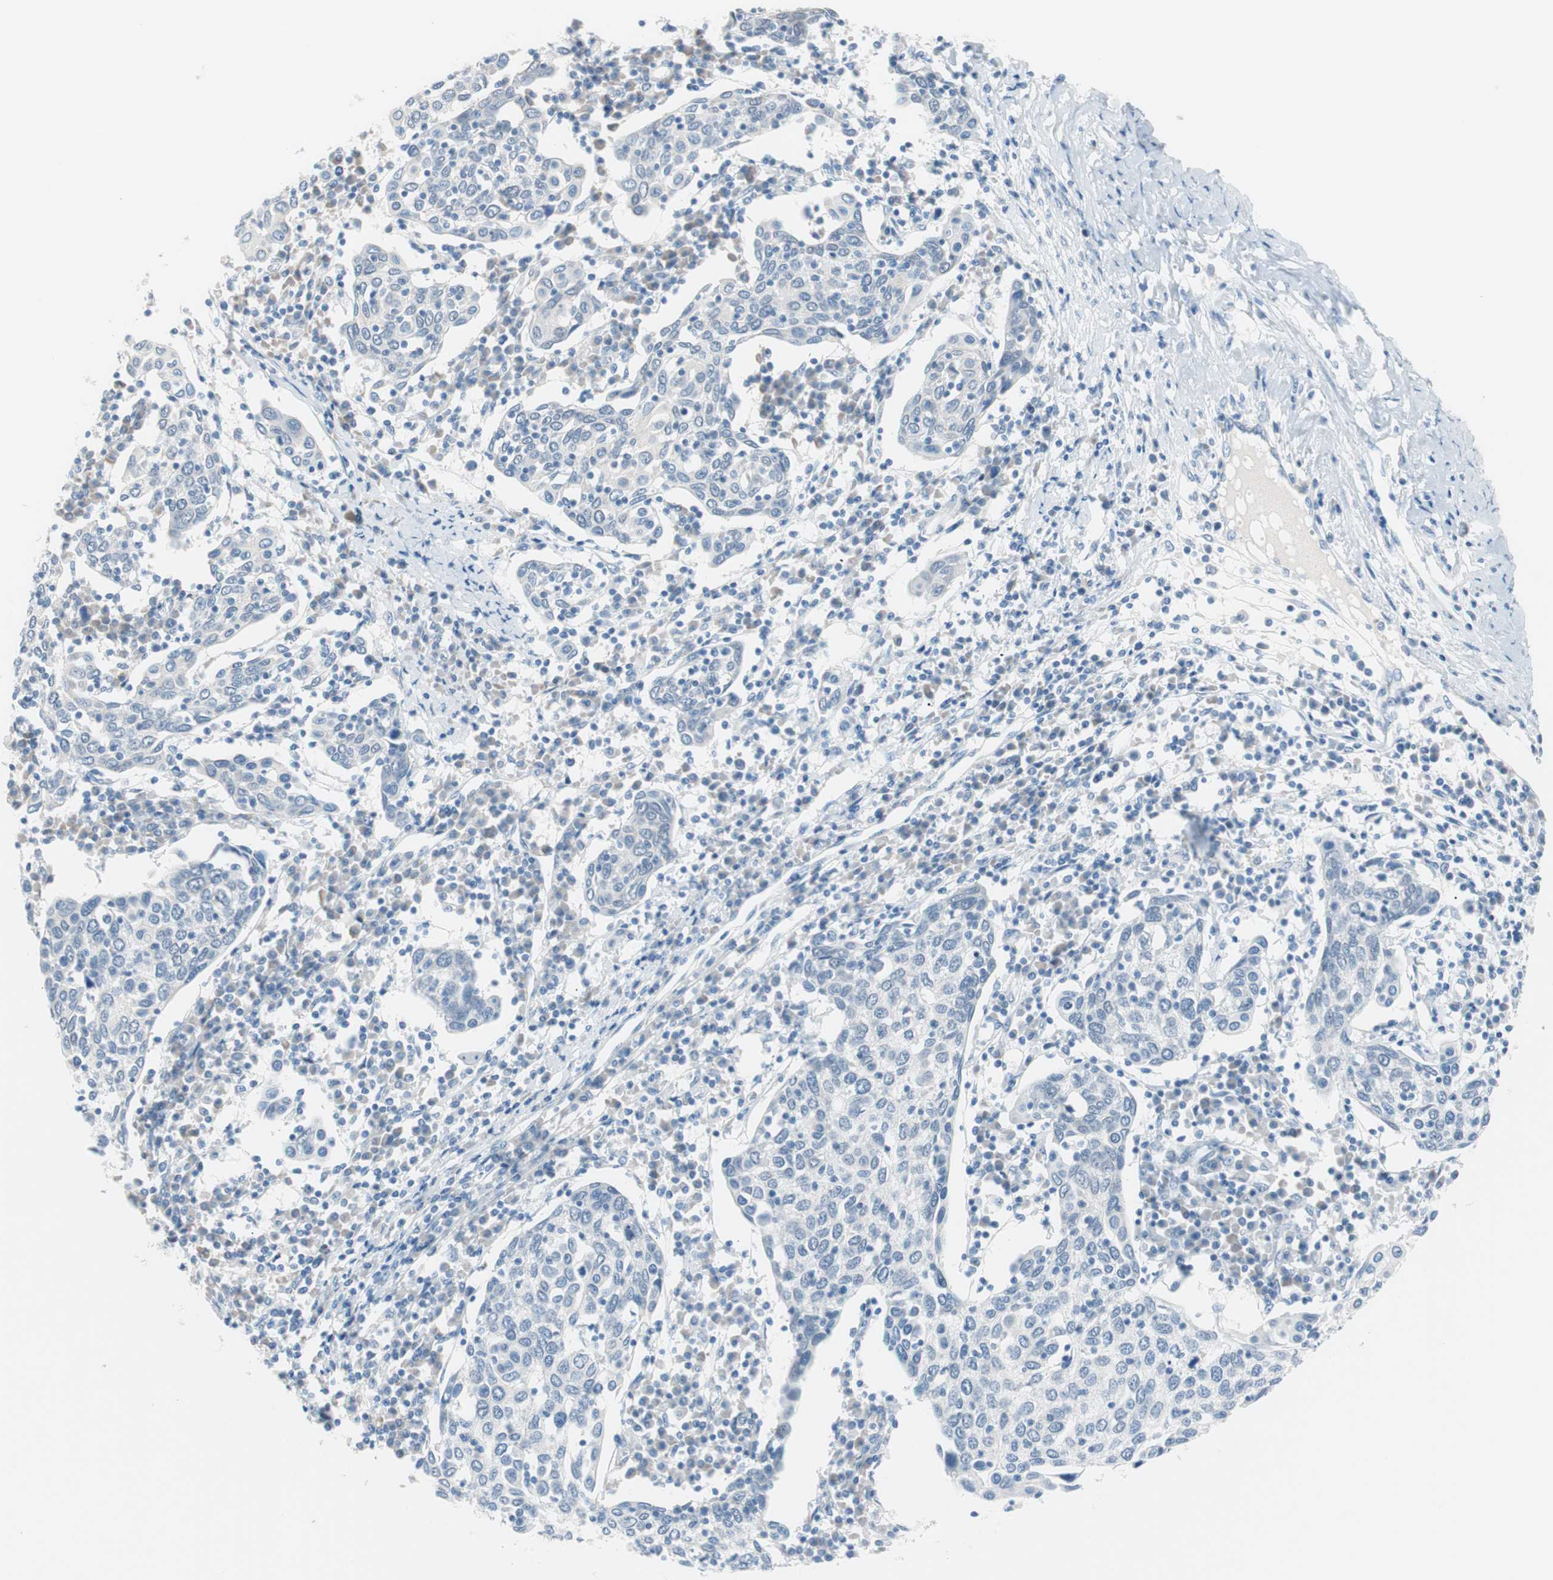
{"staining": {"intensity": "negative", "quantity": "none", "location": "none"}, "tissue": "cervical cancer", "cell_type": "Tumor cells", "image_type": "cancer", "snomed": [{"axis": "morphology", "description": "Squamous cell carcinoma, NOS"}, {"axis": "topography", "description": "Cervix"}], "caption": "Cervical cancer (squamous cell carcinoma) stained for a protein using immunohistochemistry reveals no staining tumor cells.", "gene": "VIL1", "patient": {"sex": "female", "age": 40}}